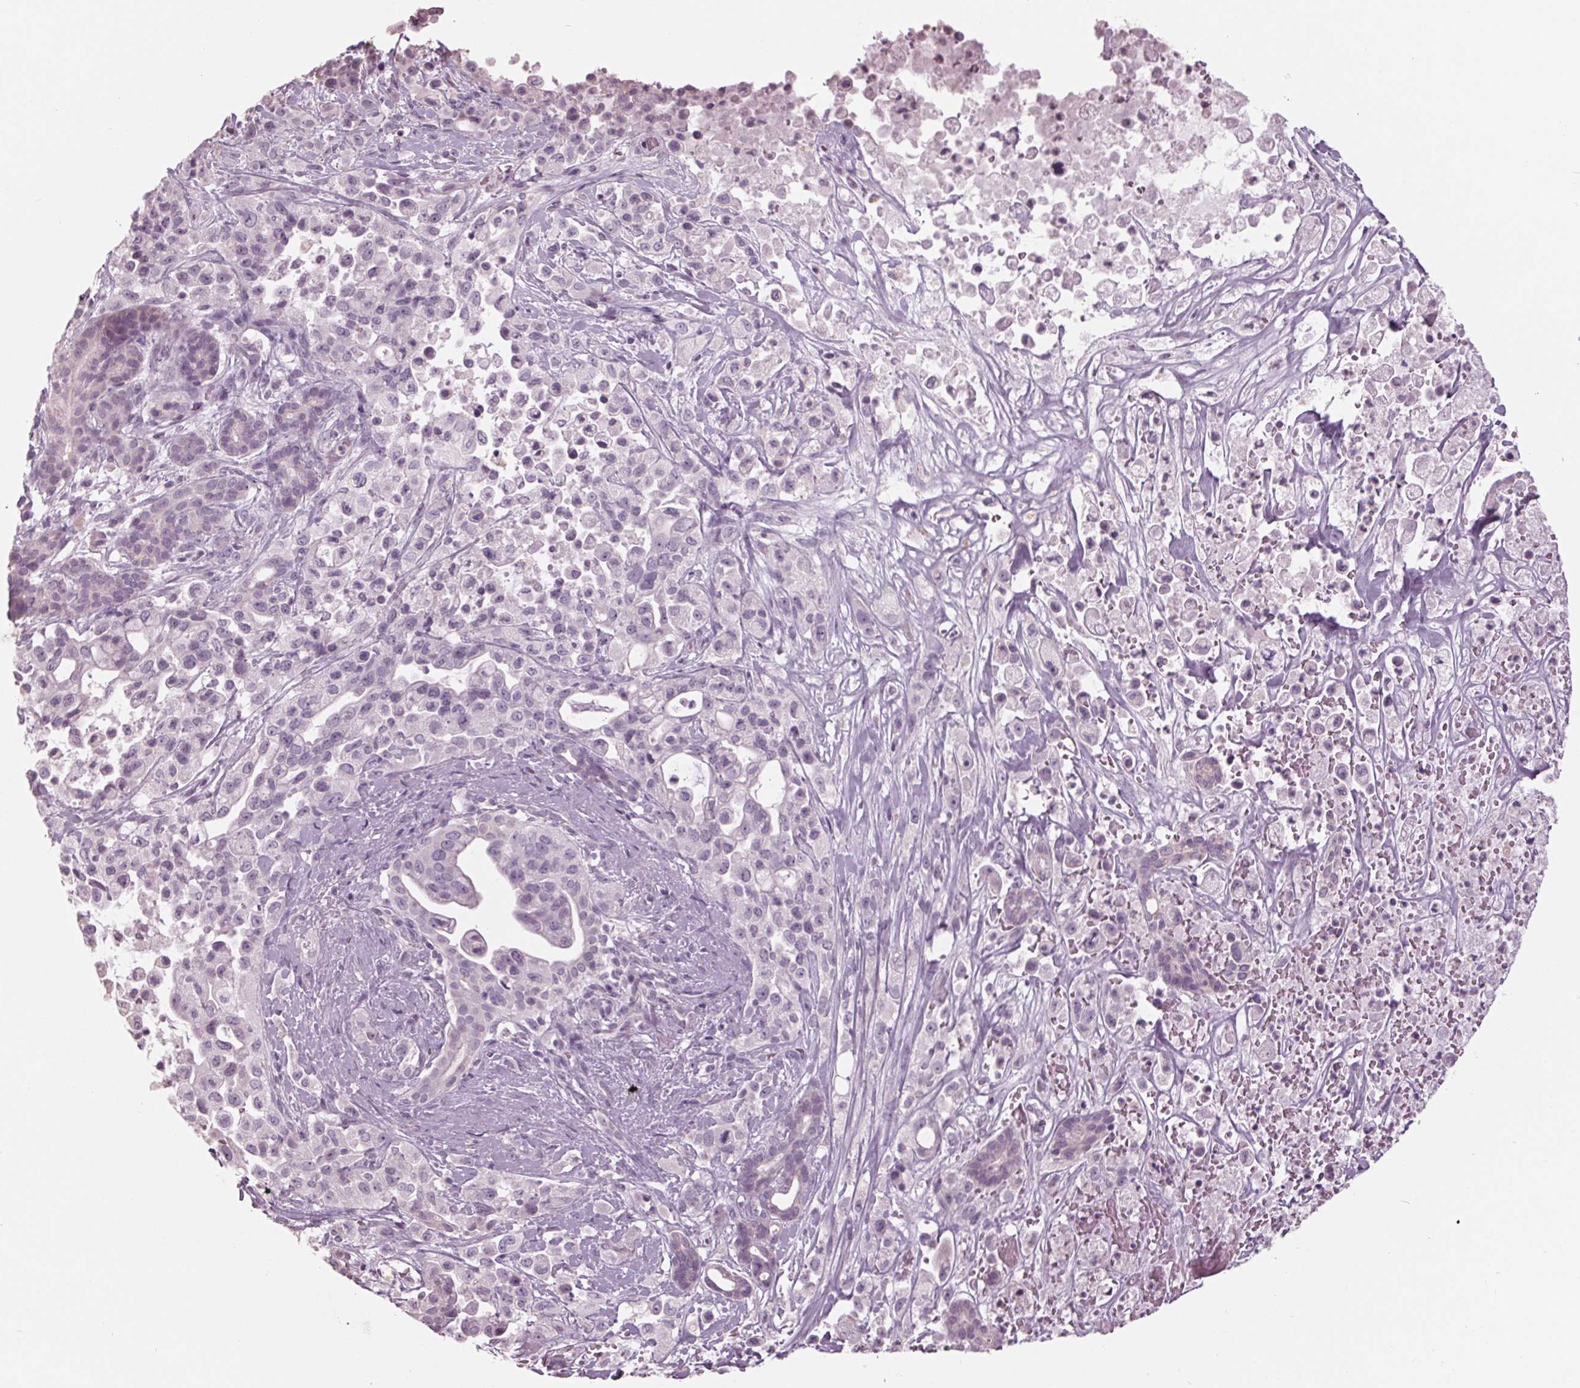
{"staining": {"intensity": "negative", "quantity": "none", "location": "none"}, "tissue": "pancreatic cancer", "cell_type": "Tumor cells", "image_type": "cancer", "snomed": [{"axis": "morphology", "description": "Adenocarcinoma, NOS"}, {"axis": "topography", "description": "Pancreas"}], "caption": "This photomicrograph is of adenocarcinoma (pancreatic) stained with immunohistochemistry (IHC) to label a protein in brown with the nuclei are counter-stained blue. There is no staining in tumor cells. (DAB immunohistochemistry, high magnification).", "gene": "TNNC2", "patient": {"sex": "male", "age": 44}}